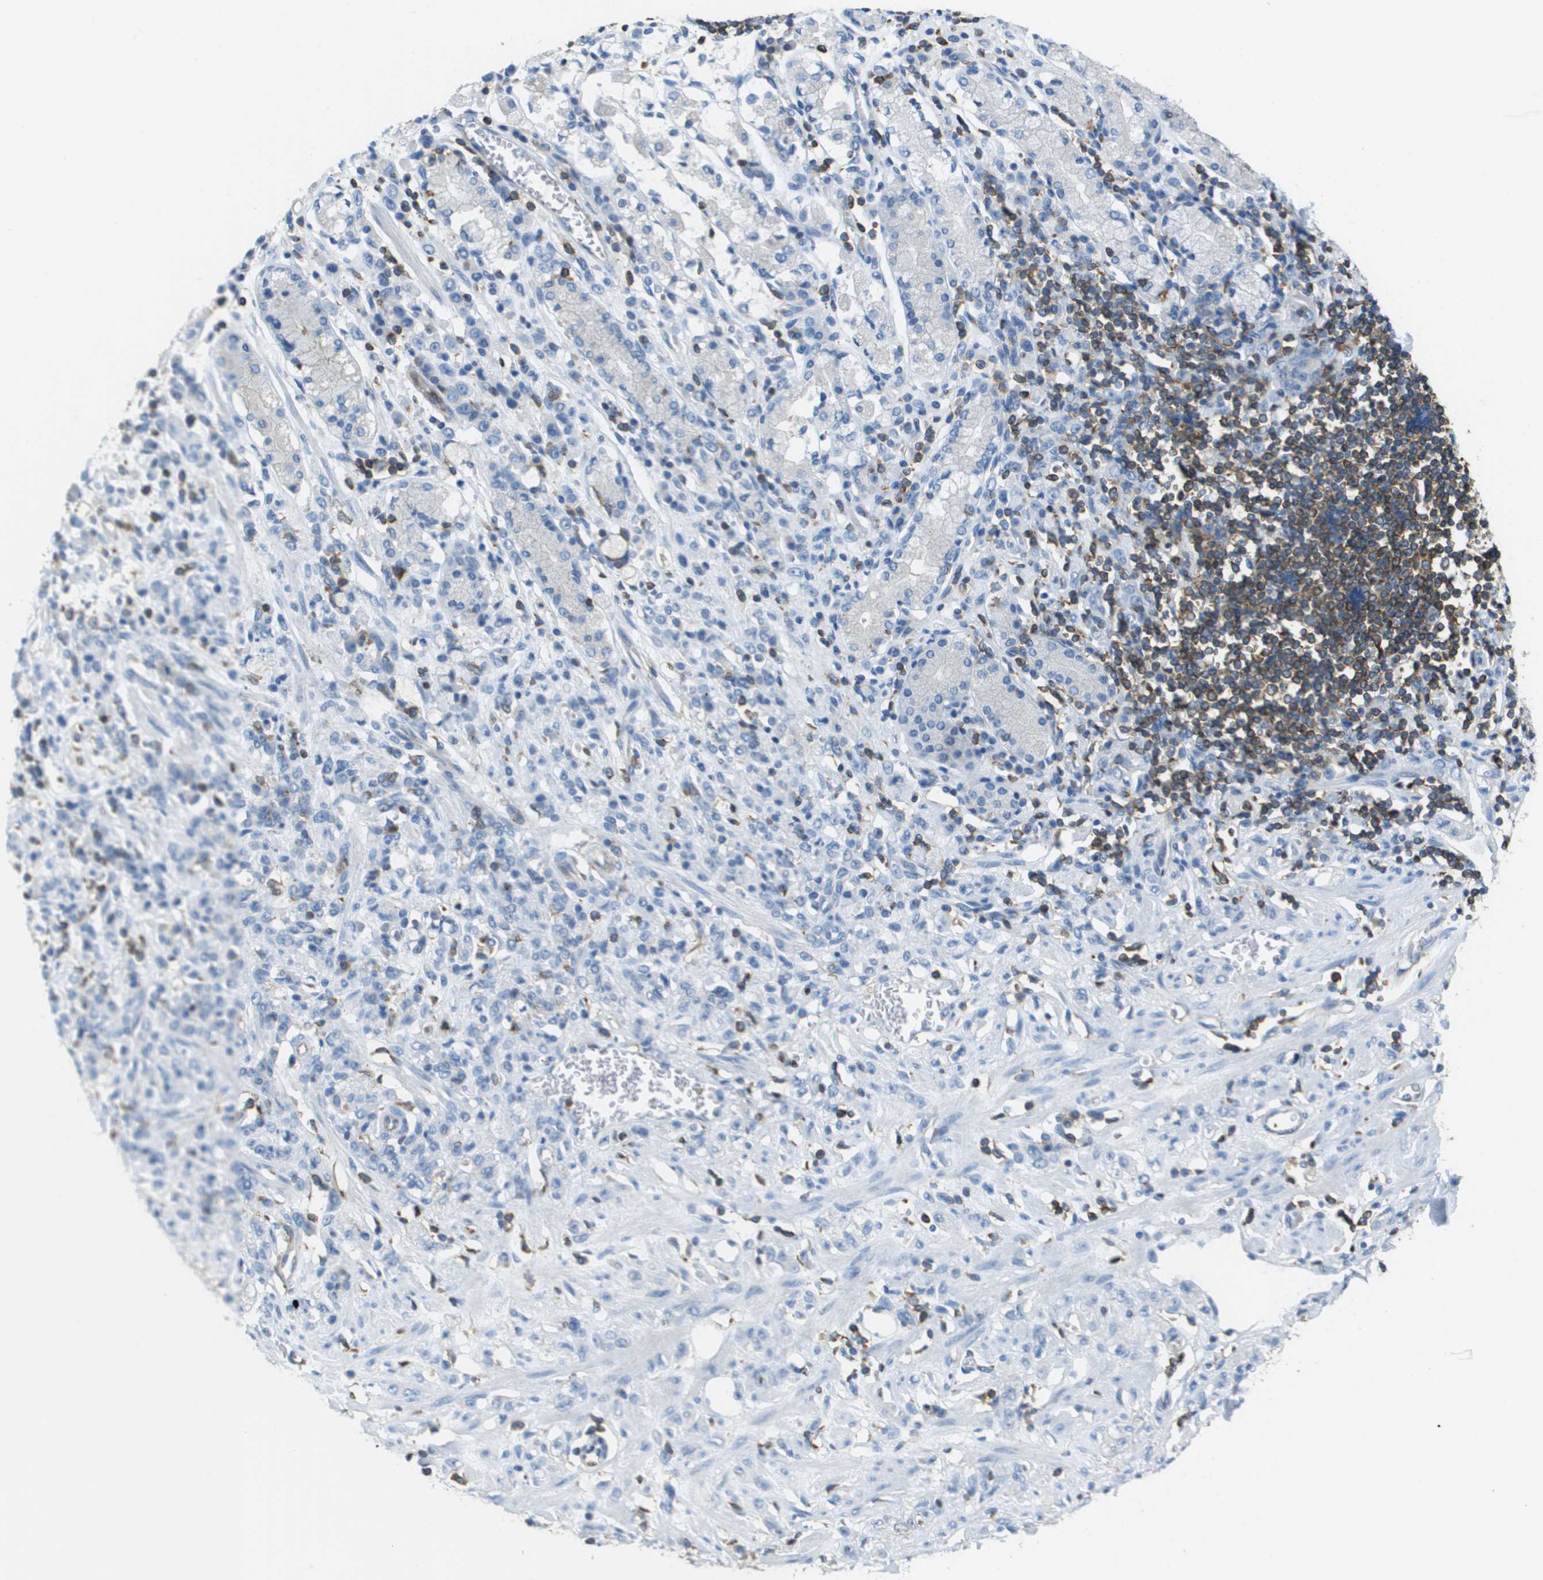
{"staining": {"intensity": "negative", "quantity": "none", "location": "none"}, "tissue": "stomach cancer", "cell_type": "Tumor cells", "image_type": "cancer", "snomed": [{"axis": "morphology", "description": "Normal tissue, NOS"}, {"axis": "morphology", "description": "Adenocarcinoma, NOS"}, {"axis": "topography", "description": "Stomach"}], "caption": "Micrograph shows no protein positivity in tumor cells of adenocarcinoma (stomach) tissue.", "gene": "APBB1IP", "patient": {"sex": "male", "age": 82}}